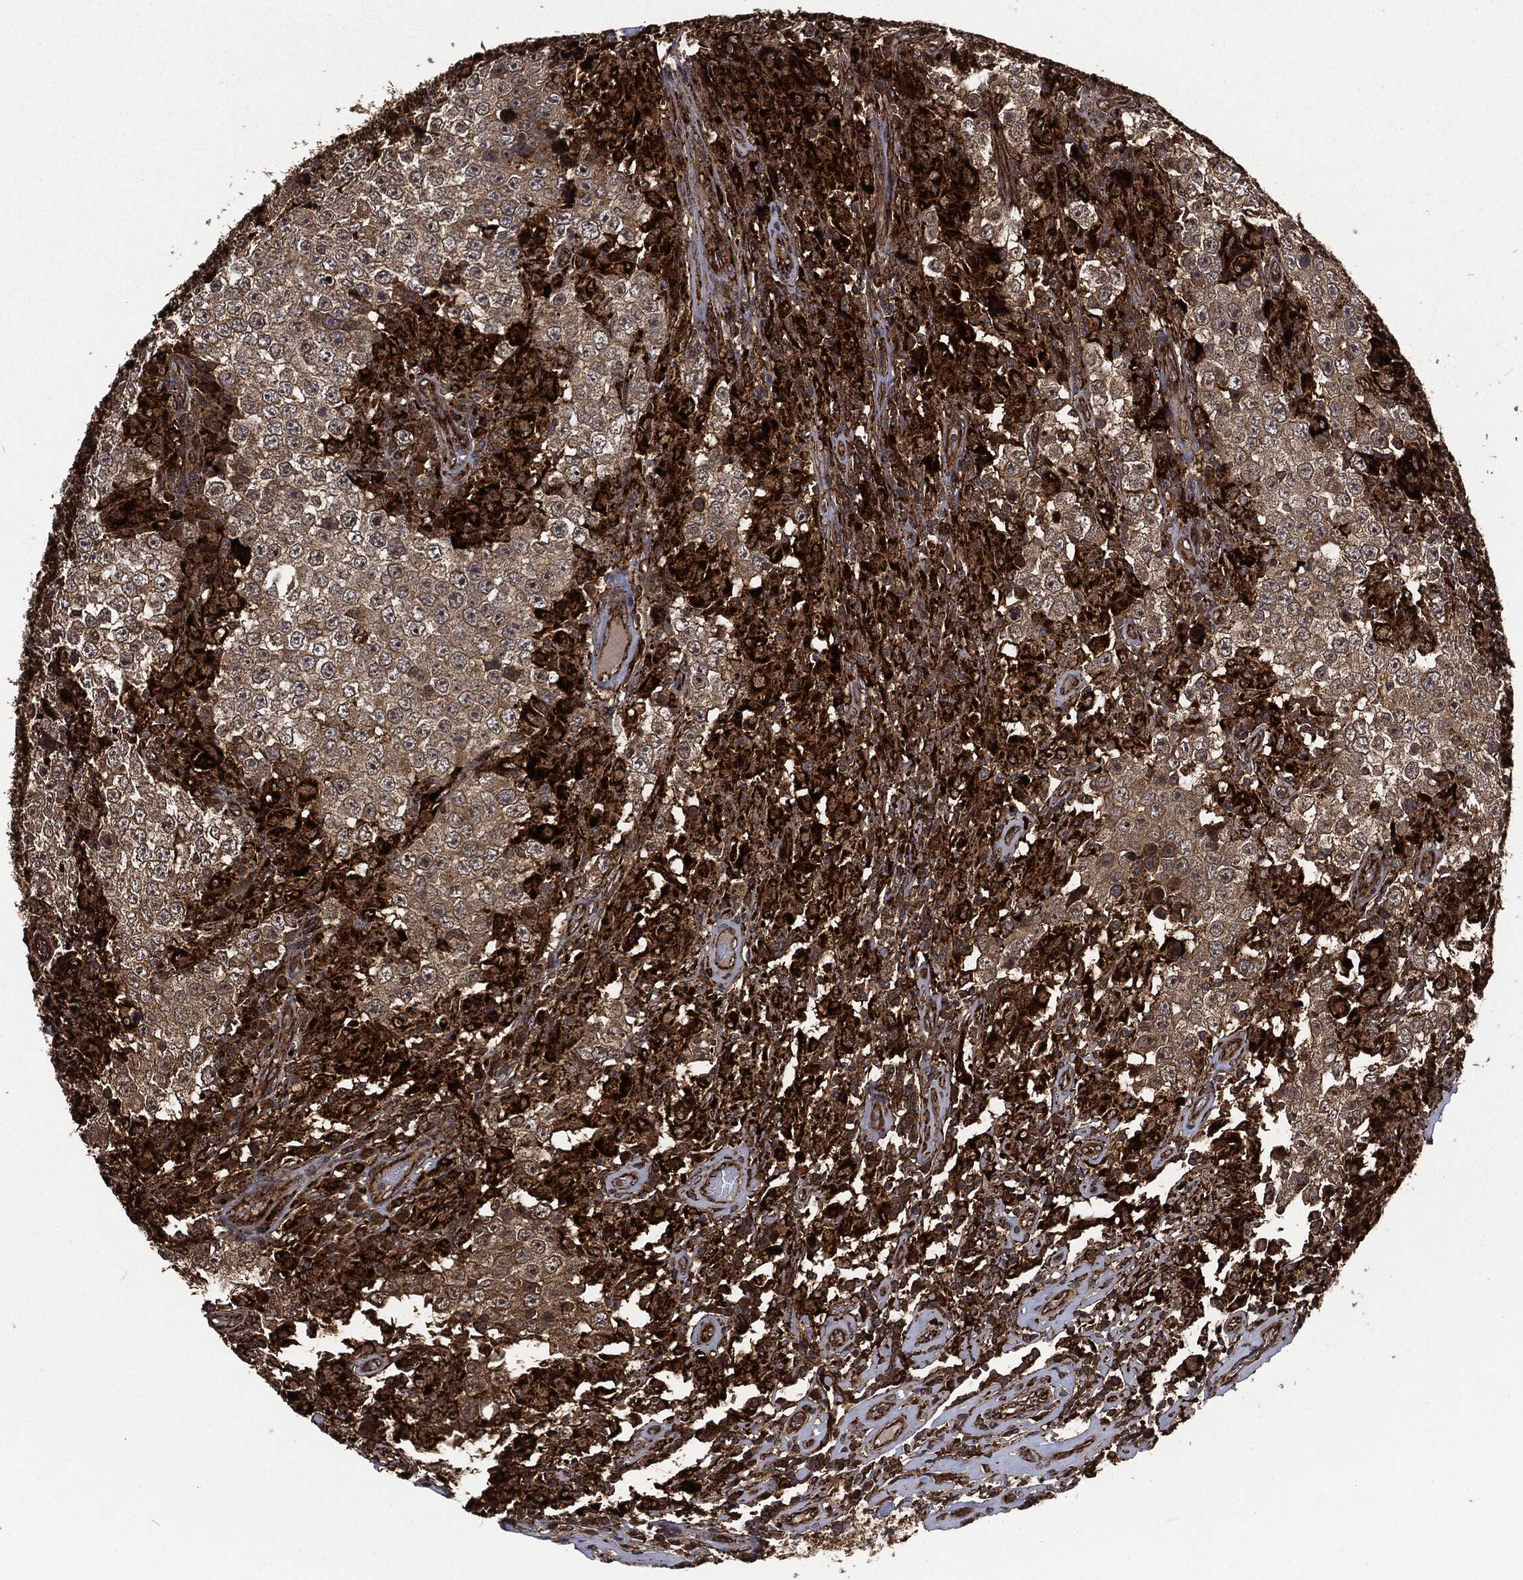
{"staining": {"intensity": "weak", "quantity": "25%-75%", "location": "cytoplasmic/membranous"}, "tissue": "testis cancer", "cell_type": "Tumor cells", "image_type": "cancer", "snomed": [{"axis": "morphology", "description": "Seminoma, NOS"}, {"axis": "morphology", "description": "Carcinoma, Embryonal, NOS"}, {"axis": "topography", "description": "Testis"}], "caption": "Brown immunohistochemical staining in testis cancer (seminoma) shows weak cytoplasmic/membranous staining in about 25%-75% of tumor cells. (DAB IHC with brightfield microscopy, high magnification).", "gene": "RFTN1", "patient": {"sex": "male", "age": 41}}